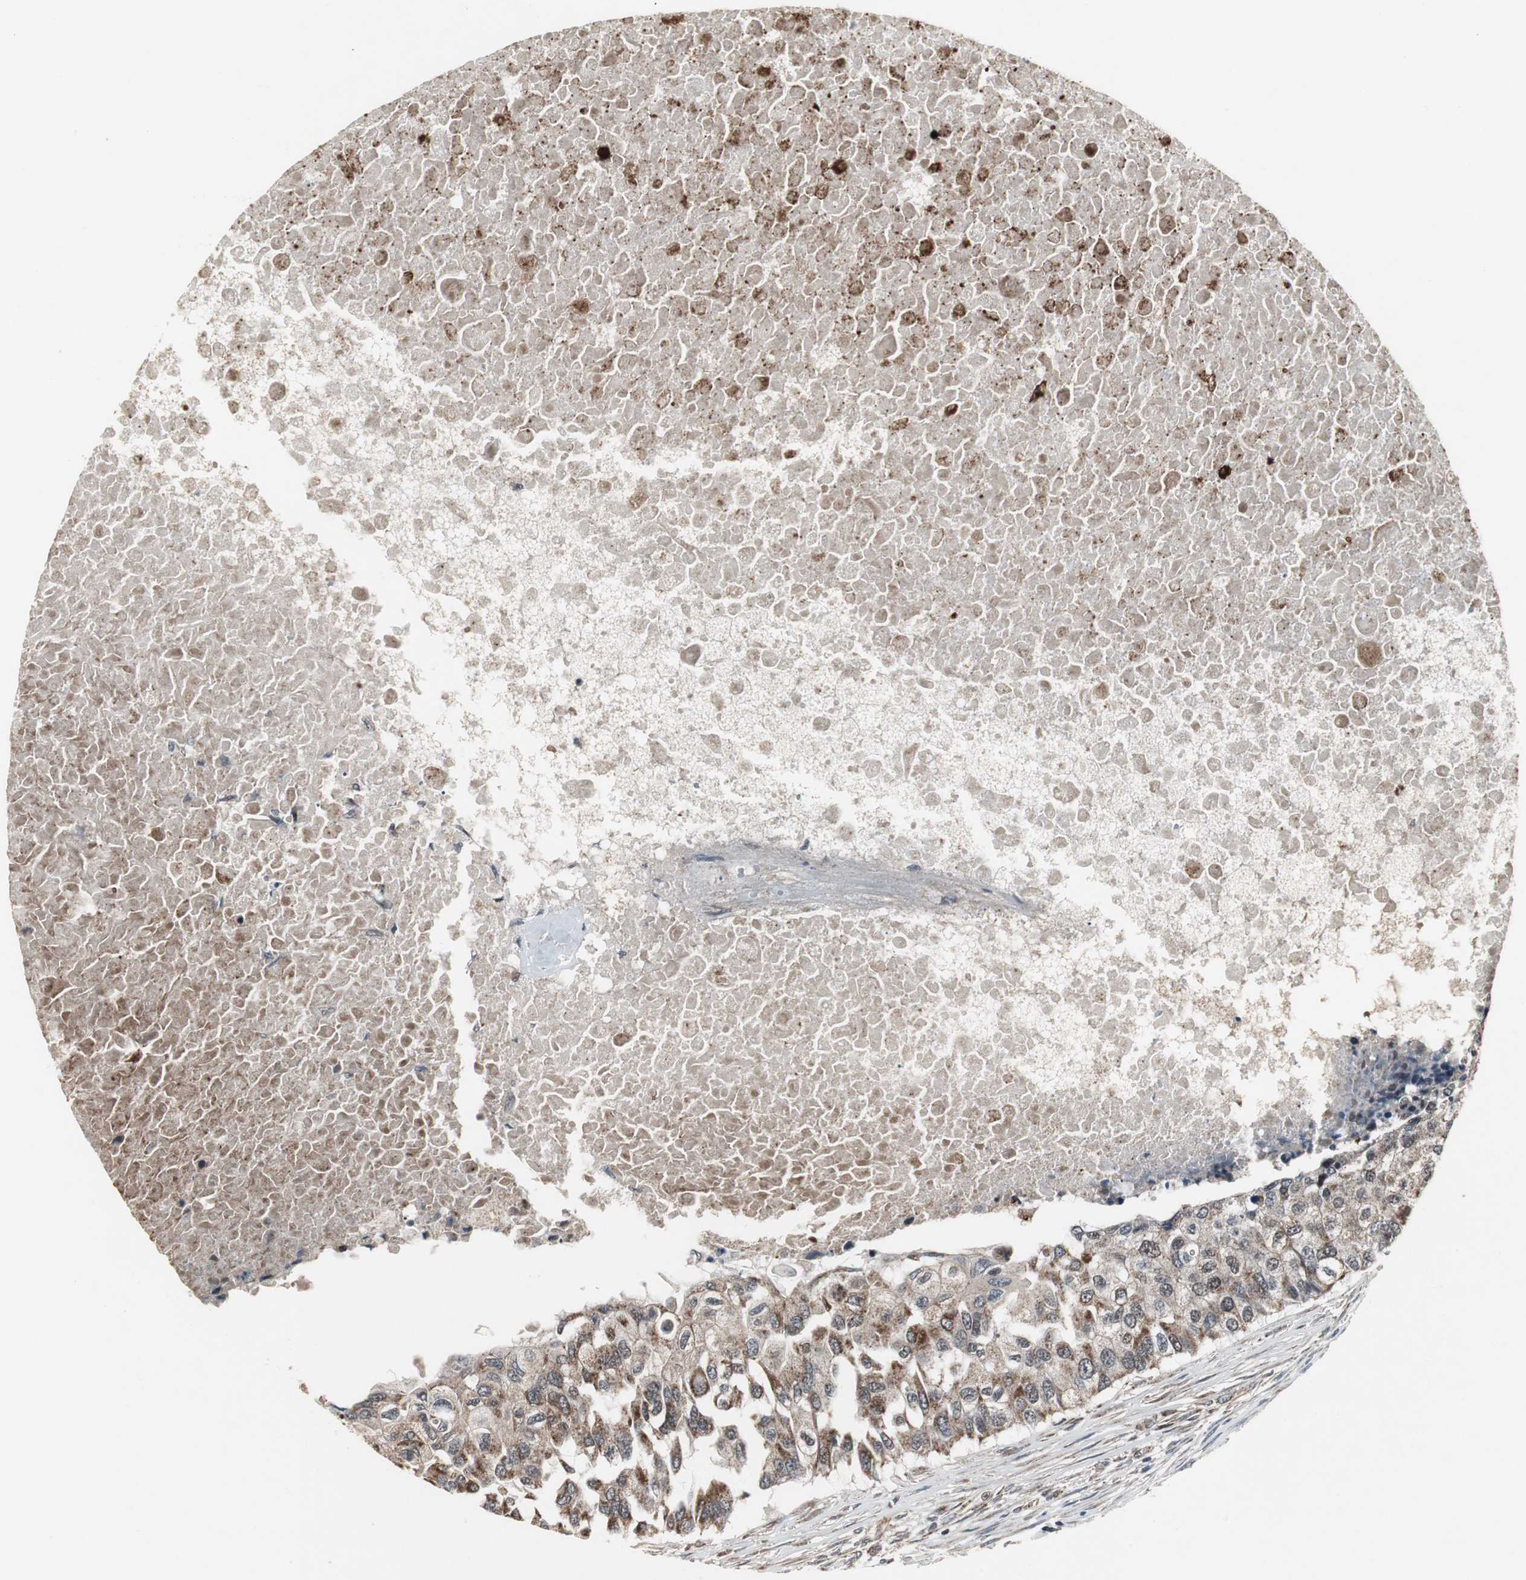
{"staining": {"intensity": "strong", "quantity": ">75%", "location": "cytoplasmic/membranous"}, "tissue": "breast cancer", "cell_type": "Tumor cells", "image_type": "cancer", "snomed": [{"axis": "morphology", "description": "Neoplasm, malignant, NOS"}, {"axis": "topography", "description": "Breast"}], "caption": "IHC histopathology image of breast neoplasm (malignant) stained for a protein (brown), which reveals high levels of strong cytoplasmic/membranous positivity in approximately >75% of tumor cells.", "gene": "MRPL40", "patient": {"sex": "female", "age": 50}}